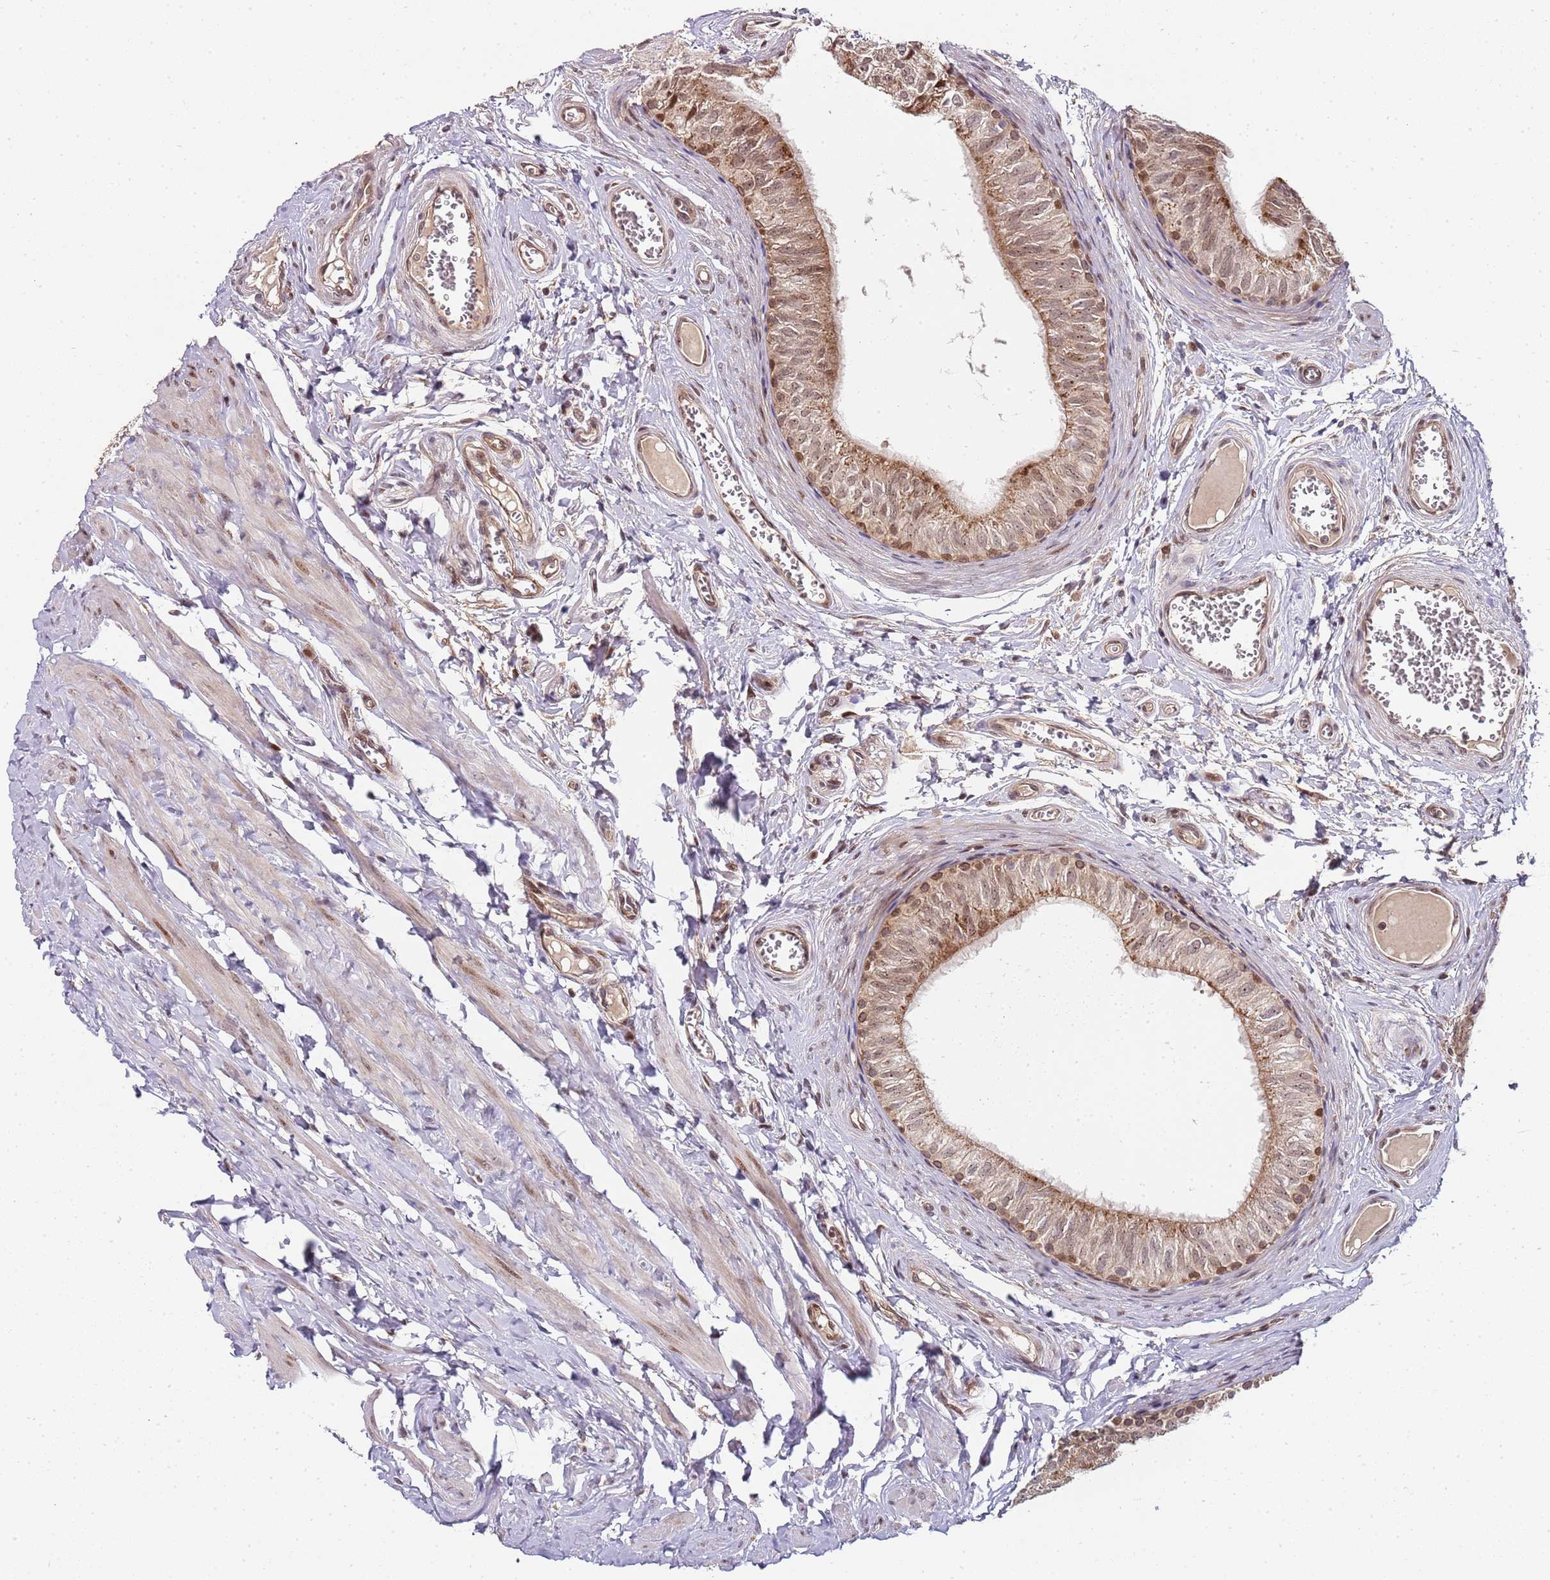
{"staining": {"intensity": "moderate", "quantity": ">75%", "location": "cytoplasmic/membranous"}, "tissue": "epididymis", "cell_type": "Glandular cells", "image_type": "normal", "snomed": [{"axis": "morphology", "description": "Normal tissue, NOS"}, {"axis": "topography", "description": "Epididymis"}], "caption": "Immunohistochemistry (IHC) of unremarkable epididymis reveals medium levels of moderate cytoplasmic/membranous staining in about >75% of glandular cells. (DAB (3,3'-diaminobenzidine) IHC with brightfield microscopy, high magnification).", "gene": "EDC3", "patient": {"sex": "male", "age": 42}}